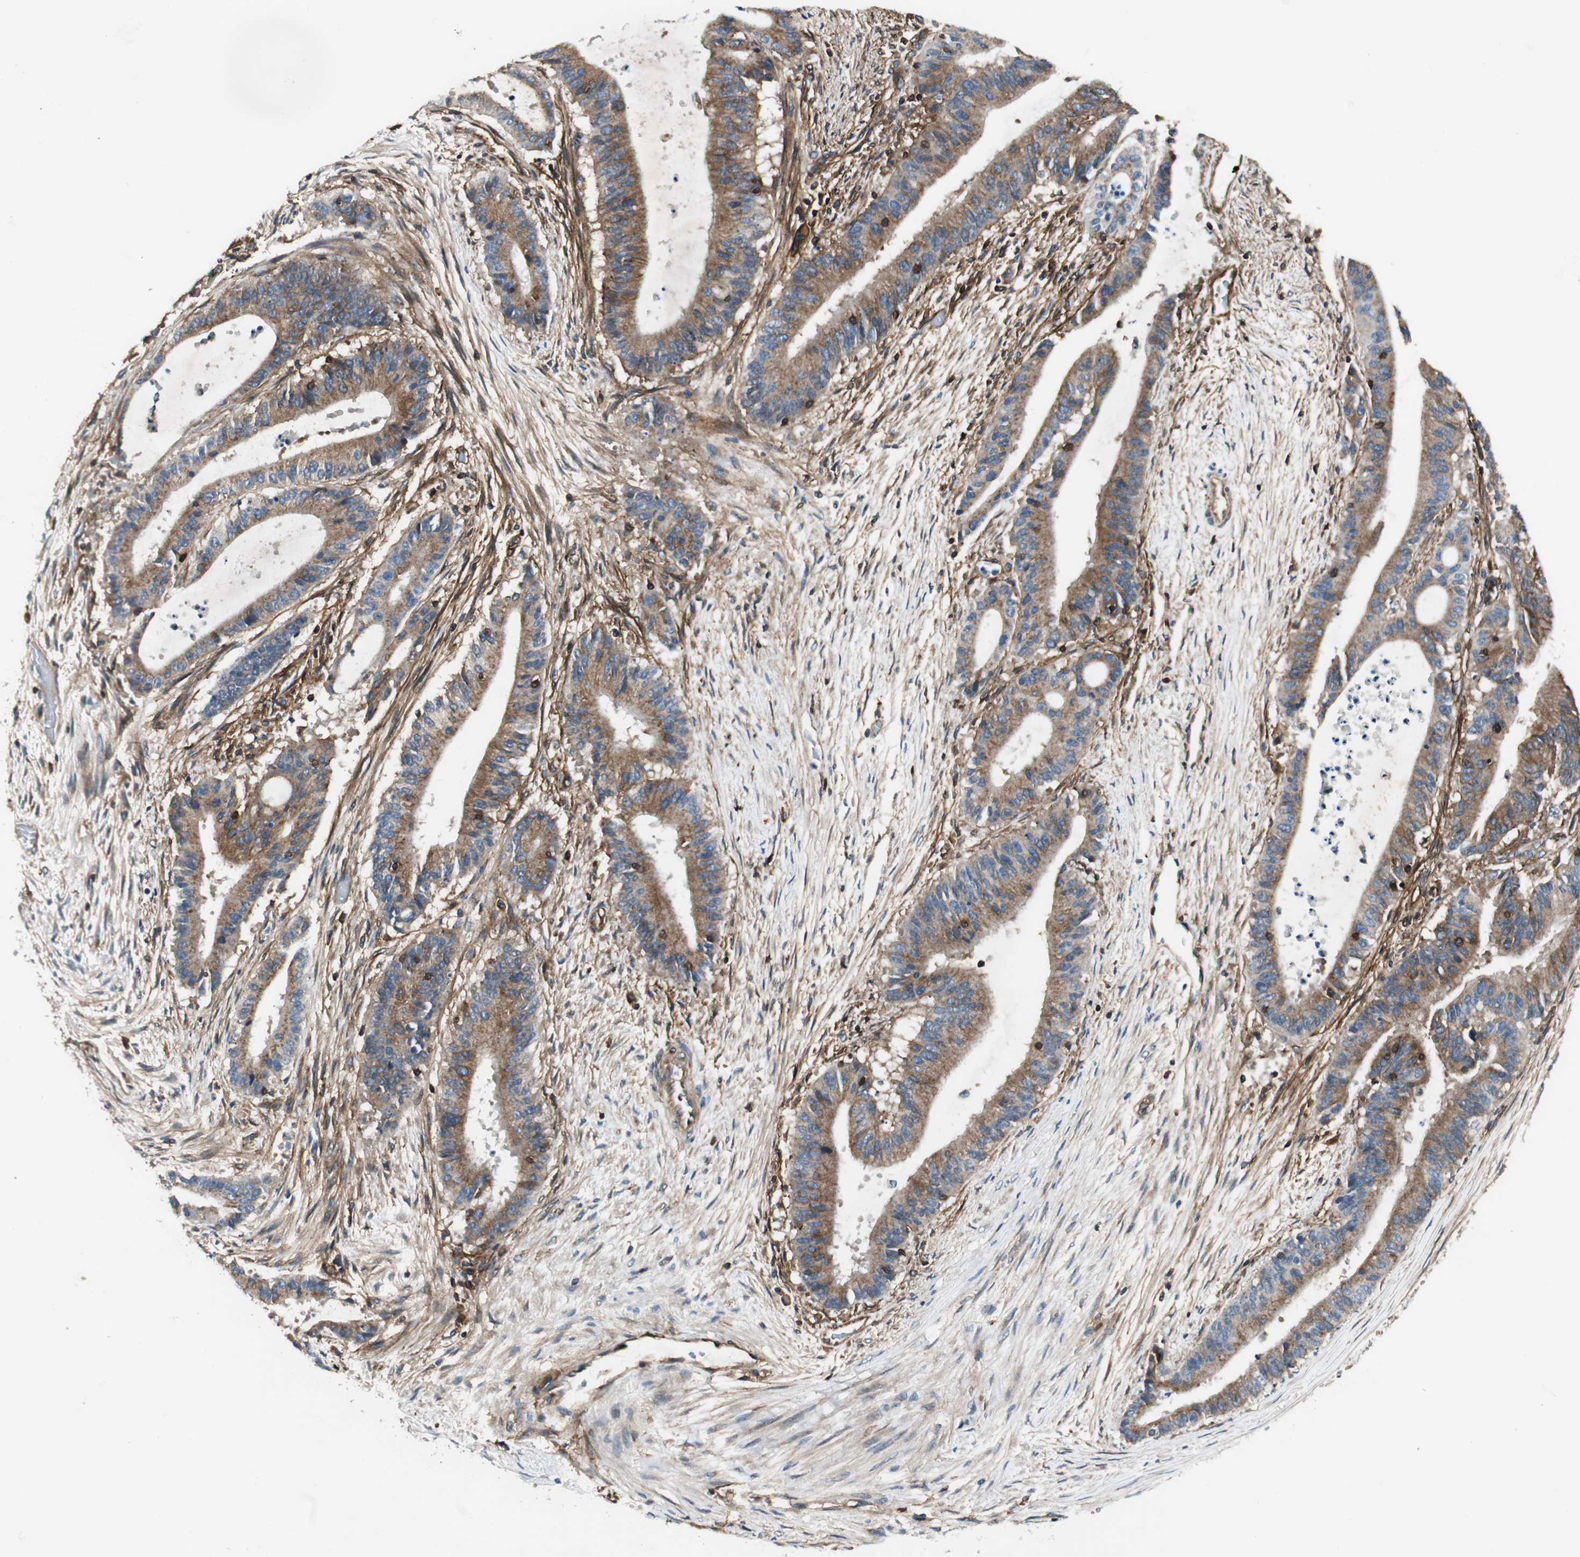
{"staining": {"intensity": "moderate", "quantity": ">75%", "location": "cytoplasmic/membranous"}, "tissue": "liver cancer", "cell_type": "Tumor cells", "image_type": "cancer", "snomed": [{"axis": "morphology", "description": "Cholangiocarcinoma"}, {"axis": "topography", "description": "Liver"}], "caption": "Human liver cancer stained for a protein (brown) reveals moderate cytoplasmic/membranous positive staining in about >75% of tumor cells.", "gene": "BTN3A3", "patient": {"sex": "female", "age": 73}}